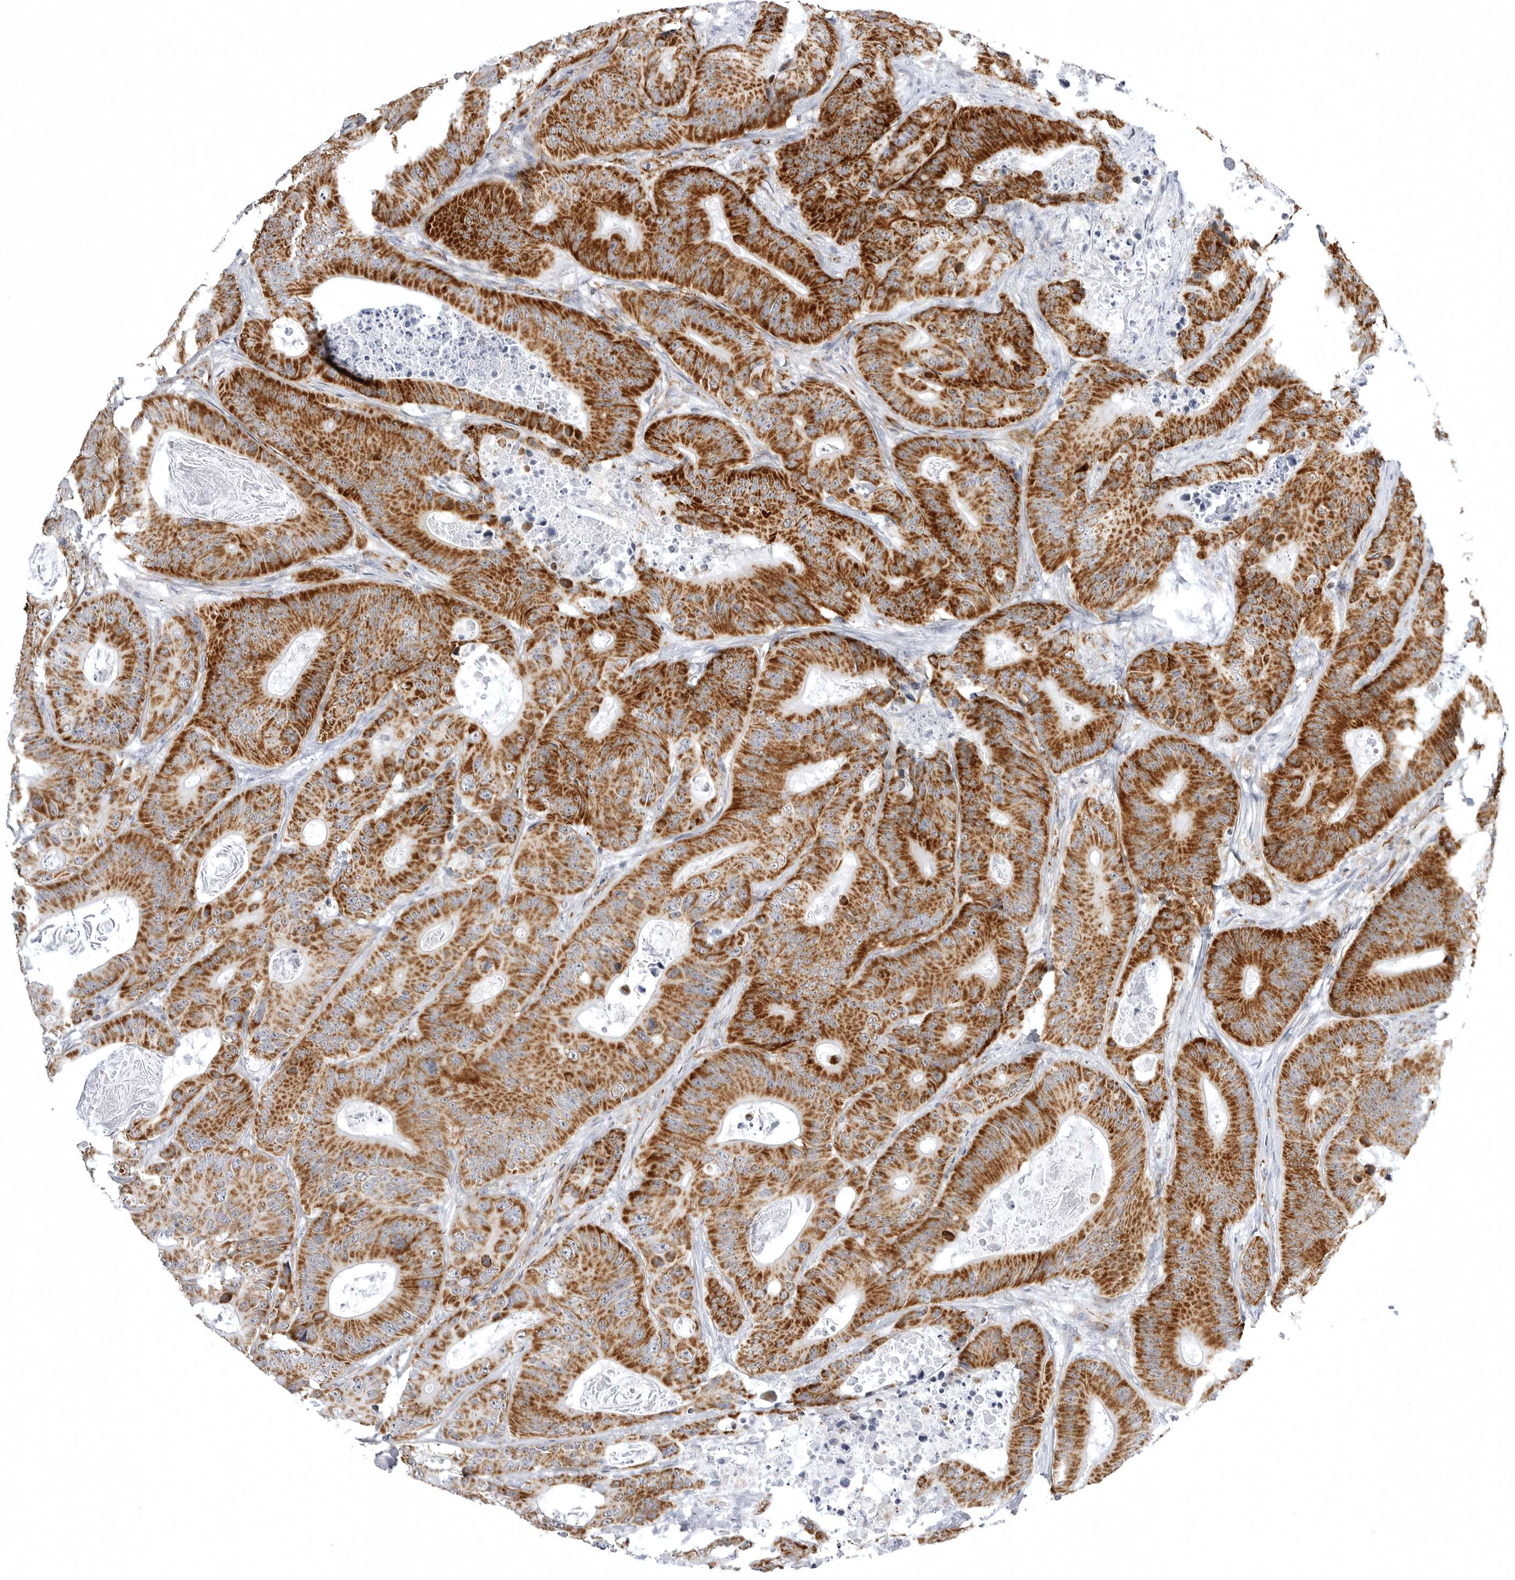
{"staining": {"intensity": "strong", "quantity": ">75%", "location": "cytoplasmic/membranous"}, "tissue": "colorectal cancer", "cell_type": "Tumor cells", "image_type": "cancer", "snomed": [{"axis": "morphology", "description": "Adenocarcinoma, NOS"}, {"axis": "topography", "description": "Colon"}], "caption": "Immunohistochemical staining of human colorectal cancer reveals high levels of strong cytoplasmic/membranous expression in approximately >75% of tumor cells.", "gene": "TUFM", "patient": {"sex": "male", "age": 83}}